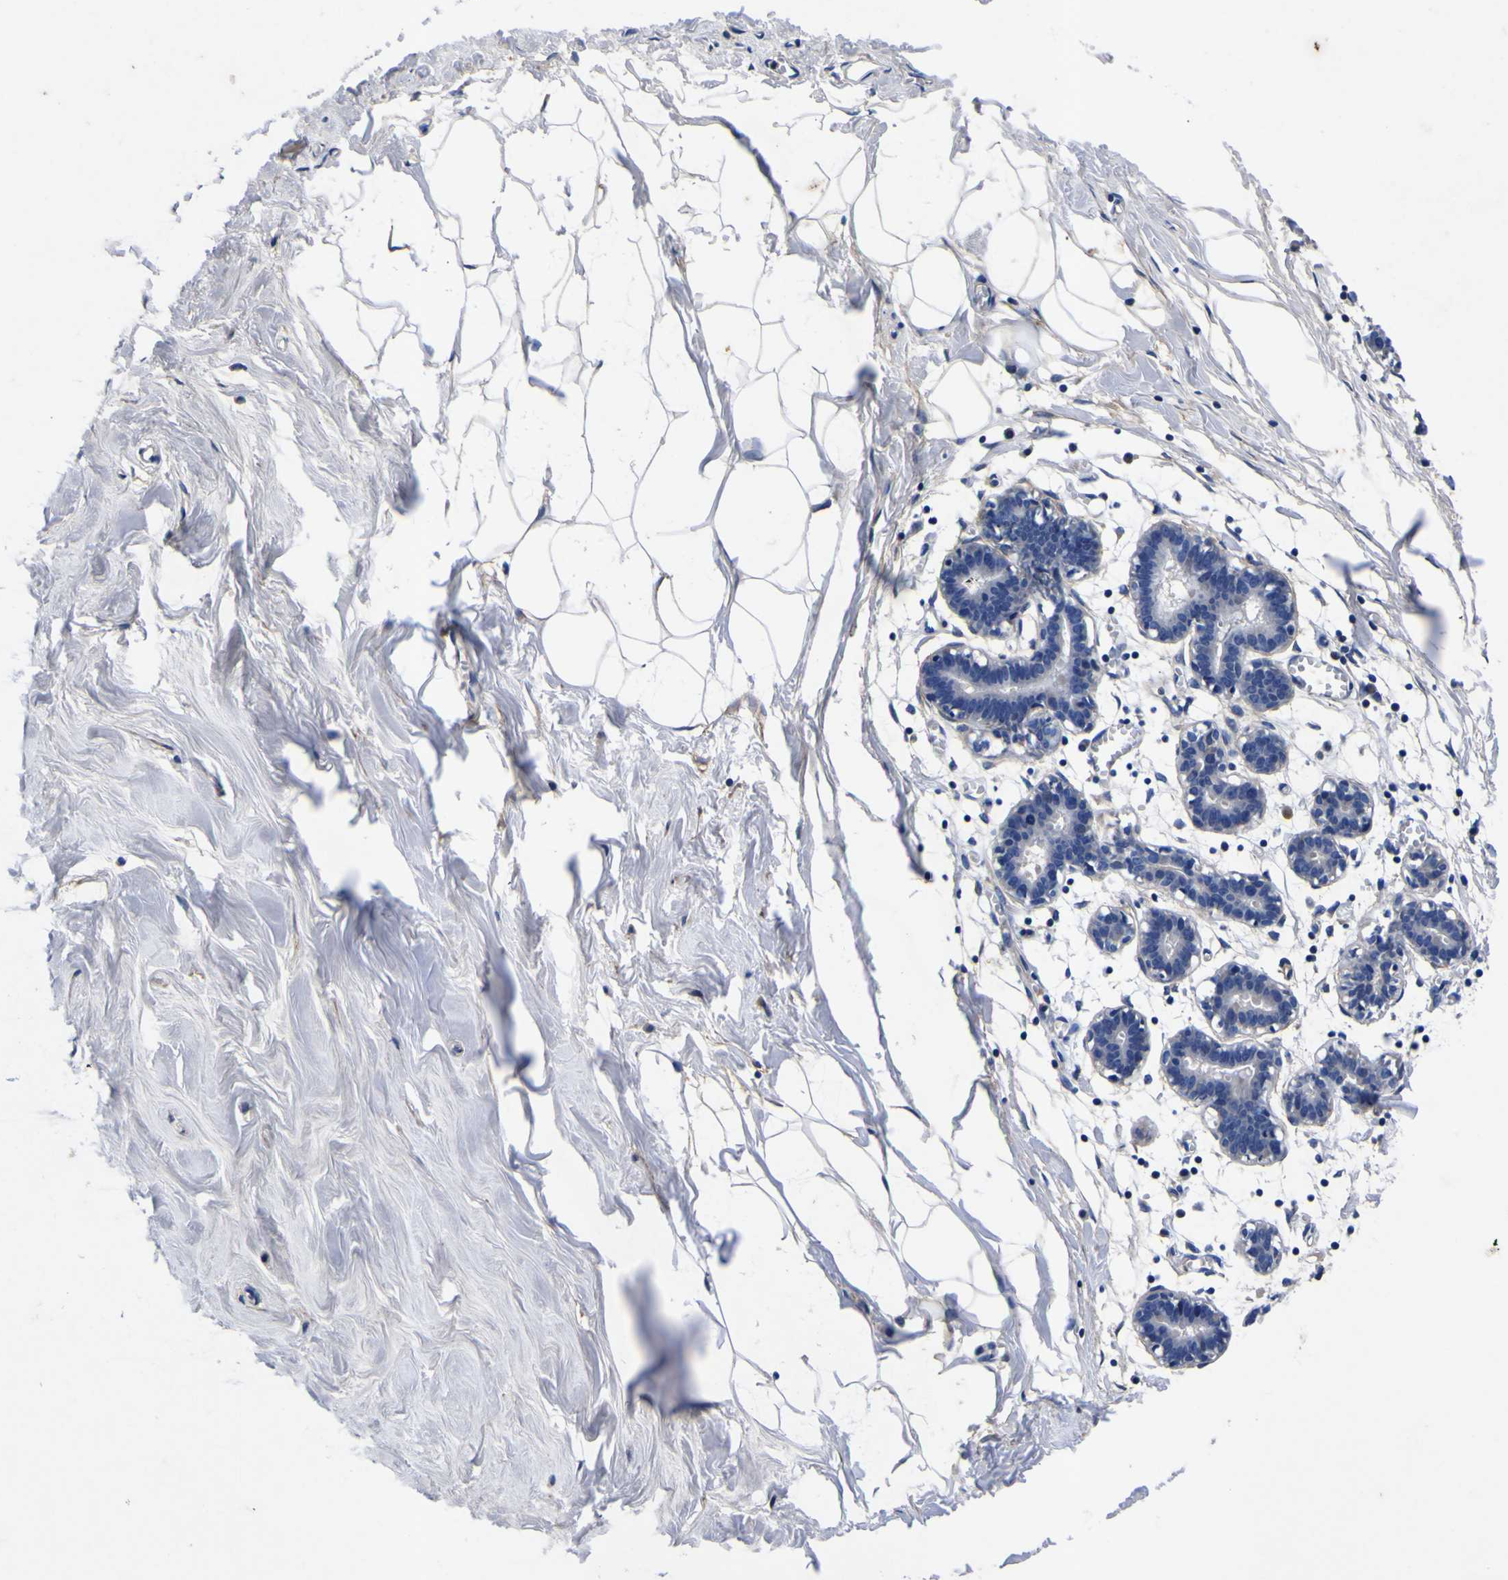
{"staining": {"intensity": "negative", "quantity": "none", "location": "none"}, "tissue": "breast", "cell_type": "Adipocytes", "image_type": "normal", "snomed": [{"axis": "morphology", "description": "Normal tissue, NOS"}, {"axis": "topography", "description": "Breast"}], "caption": "The histopathology image shows no staining of adipocytes in unremarkable breast. (DAB immunohistochemistry (IHC) visualized using brightfield microscopy, high magnification).", "gene": "VASN", "patient": {"sex": "female", "age": 27}}